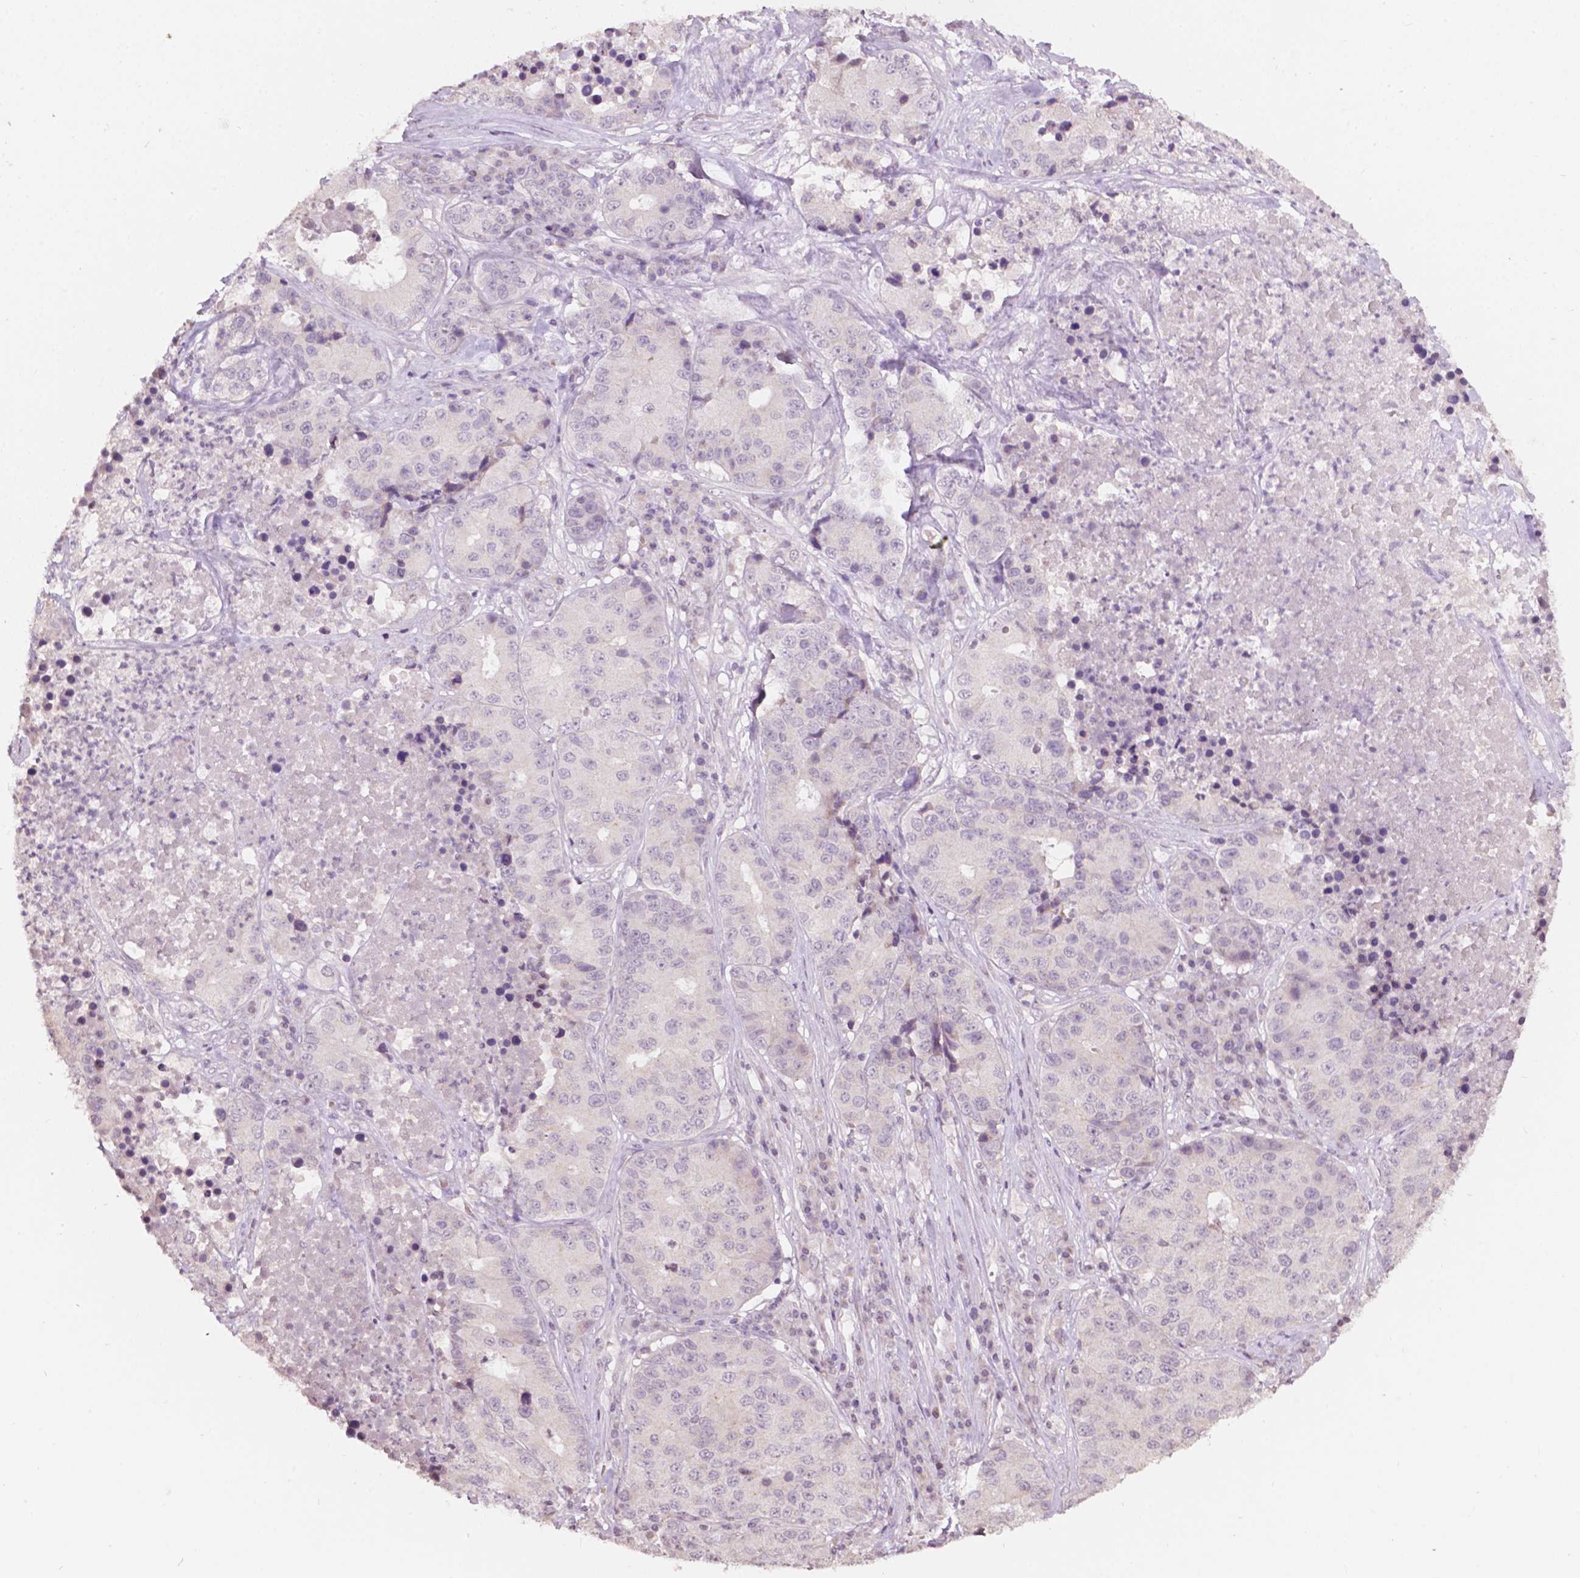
{"staining": {"intensity": "negative", "quantity": "none", "location": "none"}, "tissue": "stomach cancer", "cell_type": "Tumor cells", "image_type": "cancer", "snomed": [{"axis": "morphology", "description": "Adenocarcinoma, NOS"}, {"axis": "topography", "description": "Stomach"}], "caption": "DAB (3,3'-diaminobenzidine) immunohistochemical staining of adenocarcinoma (stomach) exhibits no significant positivity in tumor cells. (Stains: DAB (3,3'-diaminobenzidine) immunohistochemistry with hematoxylin counter stain, Microscopy: brightfield microscopy at high magnification).", "gene": "NOS1AP", "patient": {"sex": "male", "age": 71}}